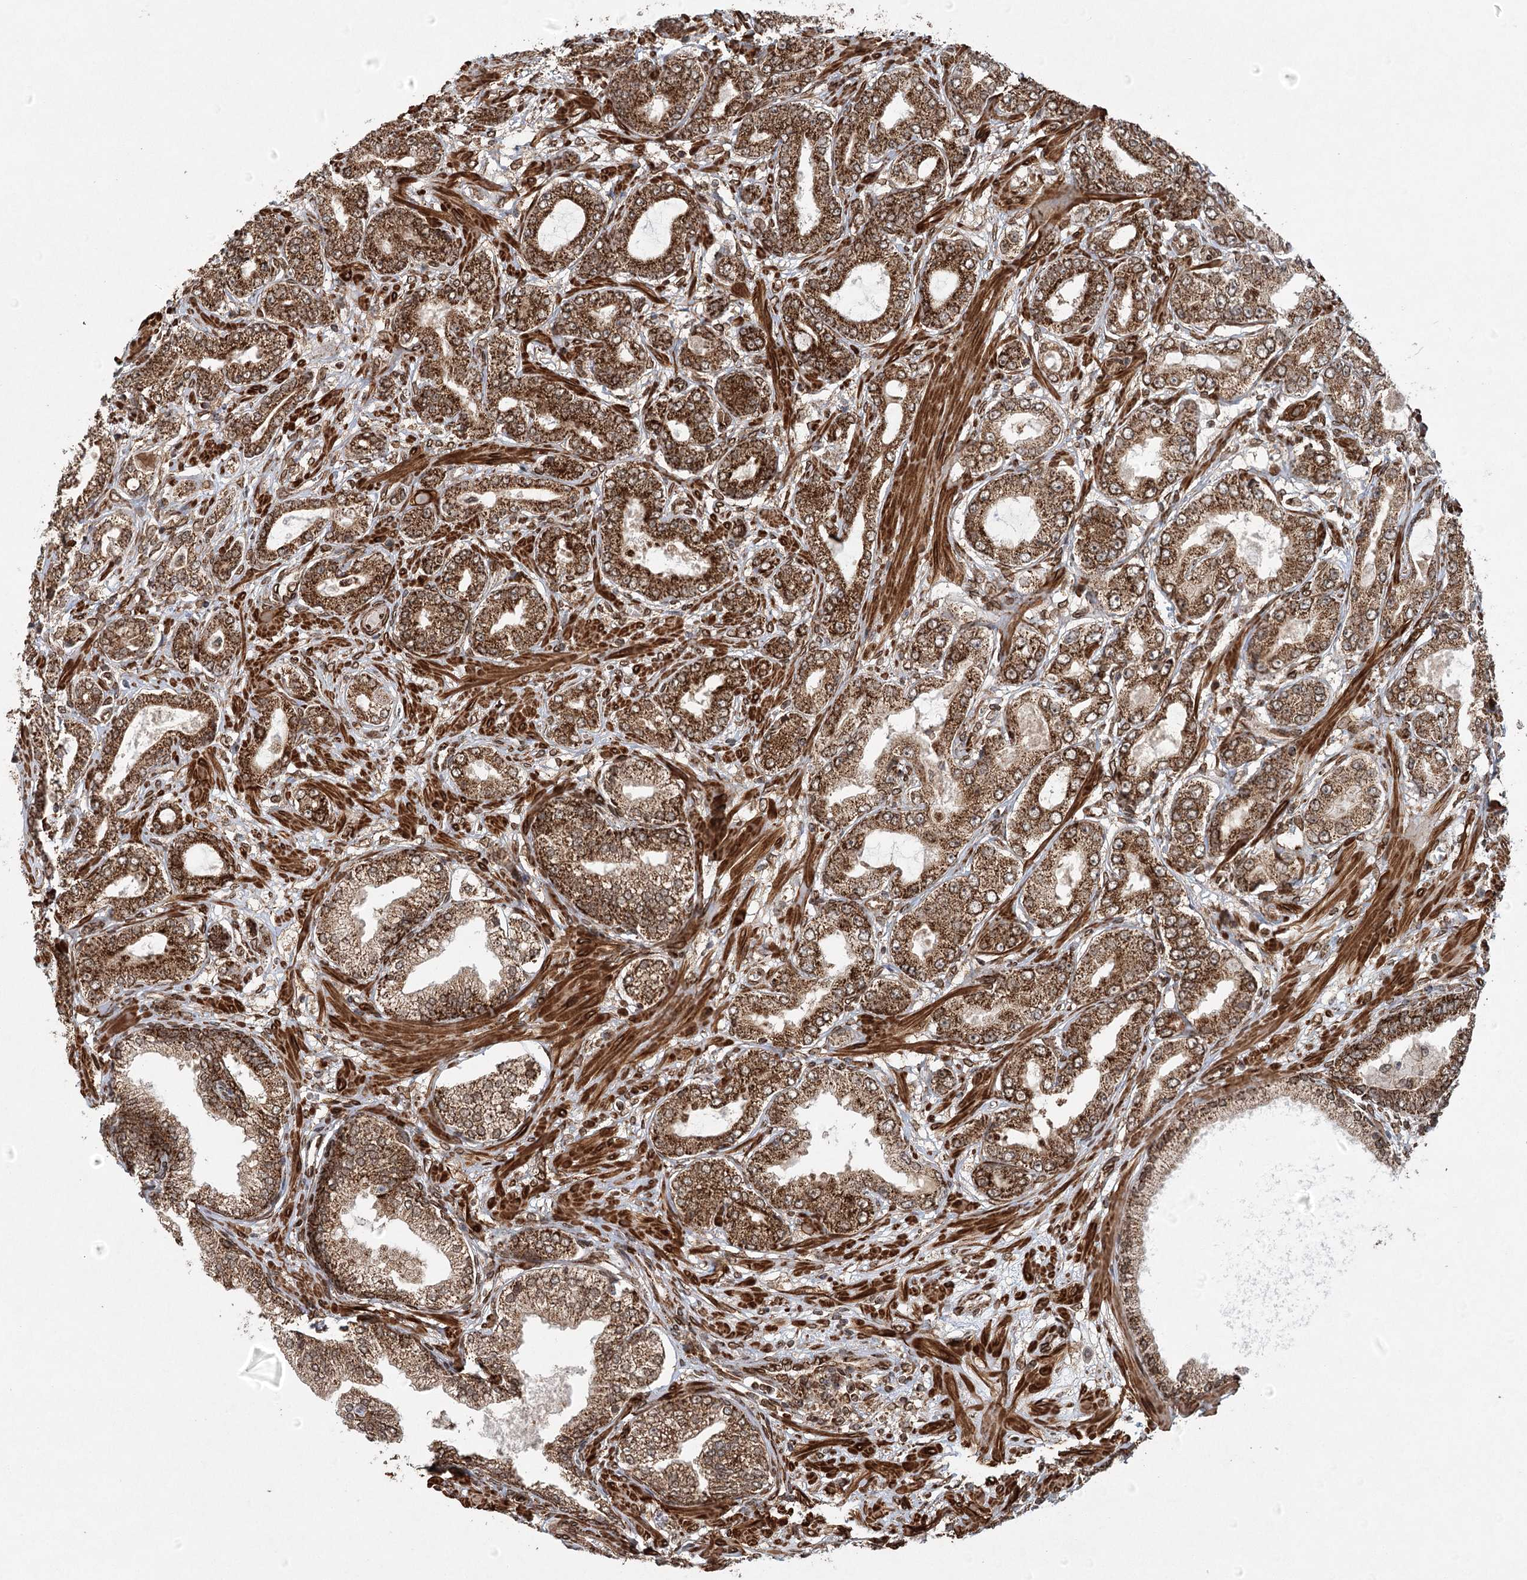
{"staining": {"intensity": "moderate", "quantity": ">75%", "location": "cytoplasmic/membranous"}, "tissue": "prostate cancer", "cell_type": "Tumor cells", "image_type": "cancer", "snomed": [{"axis": "morphology", "description": "Adenocarcinoma, Low grade"}, {"axis": "topography", "description": "Prostate"}], "caption": "Adenocarcinoma (low-grade) (prostate) stained with DAB (3,3'-diaminobenzidine) immunohistochemistry shows medium levels of moderate cytoplasmic/membranous positivity in approximately >75% of tumor cells. (Brightfield microscopy of DAB IHC at high magnification).", "gene": "BCKDHA", "patient": {"sex": "male", "age": 63}}